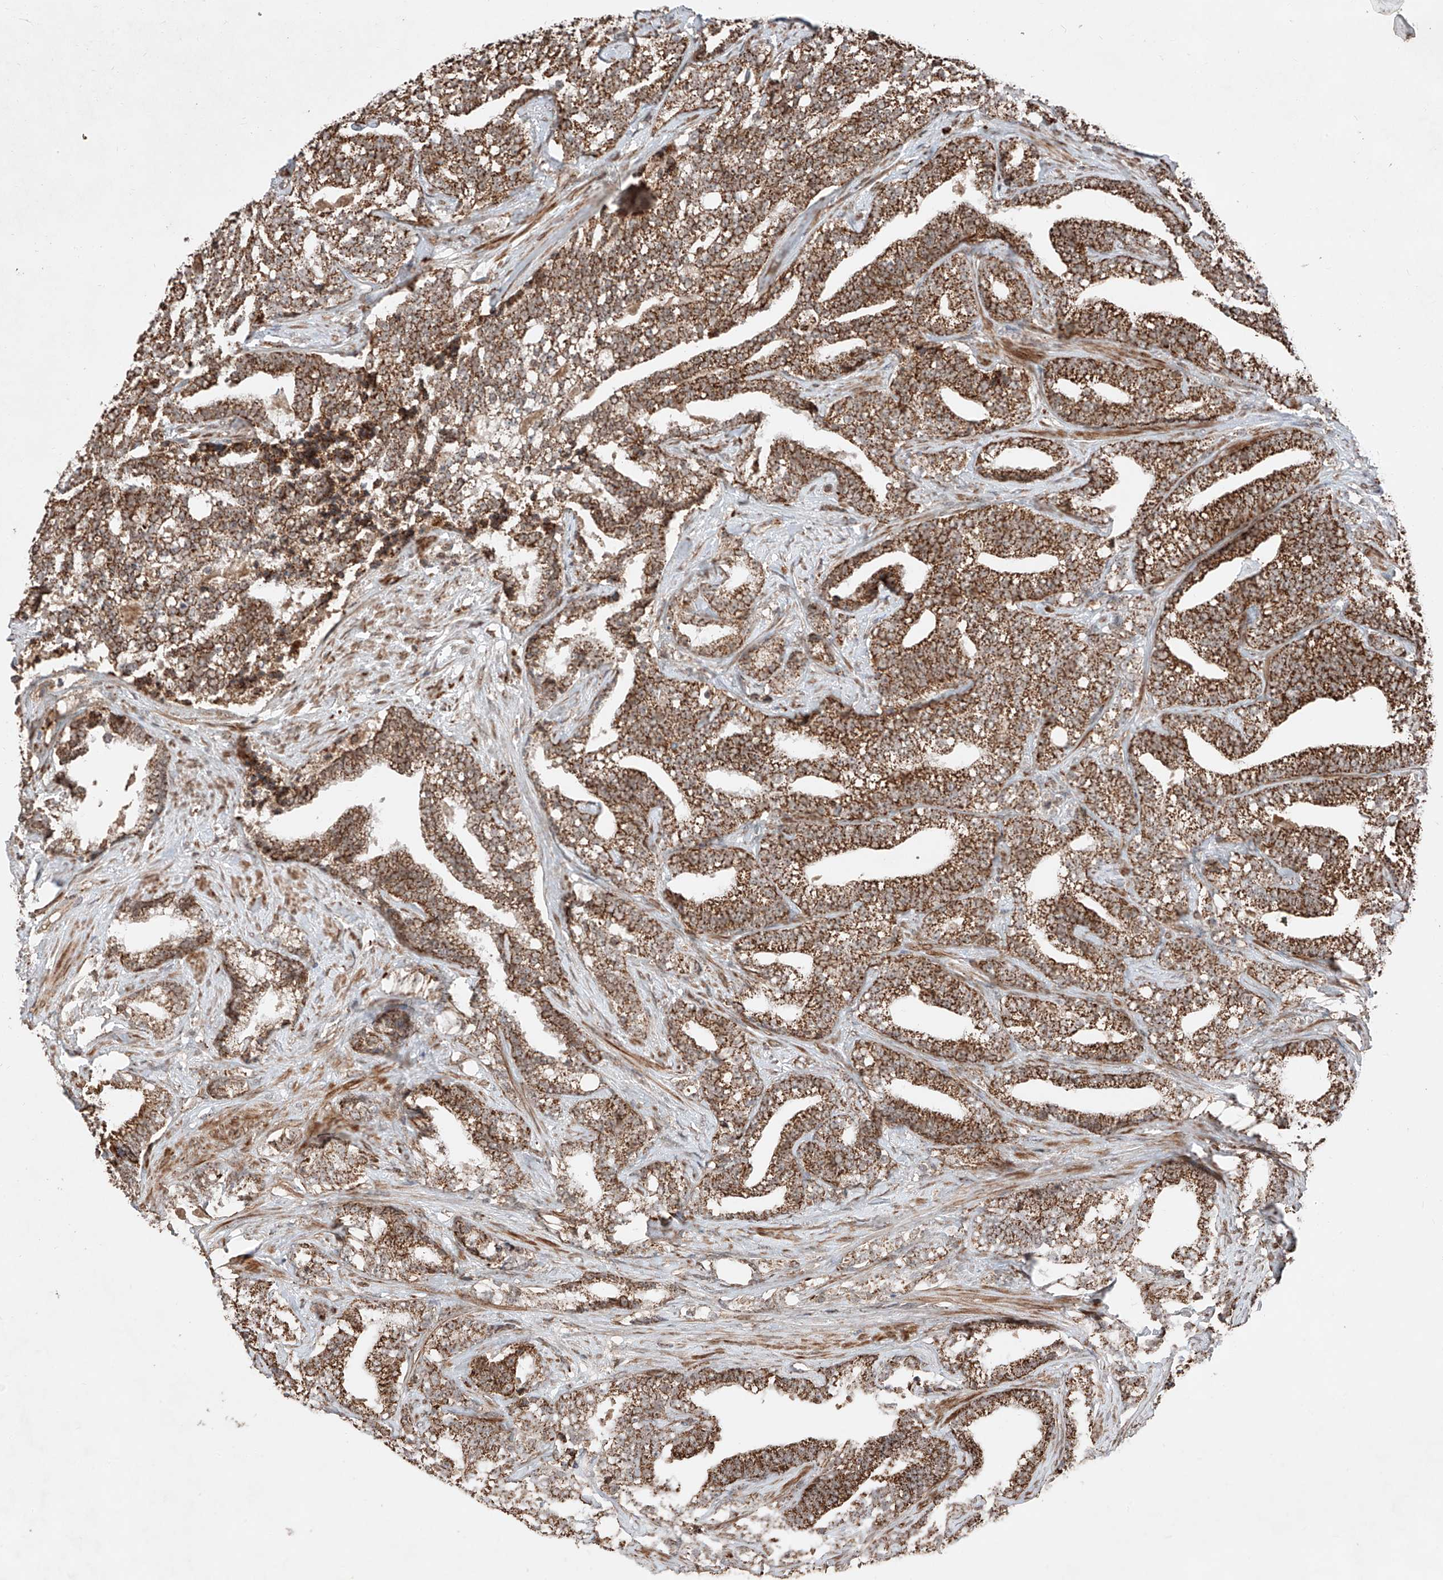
{"staining": {"intensity": "strong", "quantity": ">75%", "location": "cytoplasmic/membranous"}, "tissue": "prostate cancer", "cell_type": "Tumor cells", "image_type": "cancer", "snomed": [{"axis": "morphology", "description": "Adenocarcinoma, High grade"}, {"axis": "topography", "description": "Prostate and seminal vesicle, NOS"}], "caption": "IHC histopathology image of neoplastic tissue: human prostate high-grade adenocarcinoma stained using immunohistochemistry (IHC) reveals high levels of strong protein expression localized specifically in the cytoplasmic/membranous of tumor cells, appearing as a cytoplasmic/membranous brown color.", "gene": "ZSCAN29", "patient": {"sex": "male", "age": 67}}